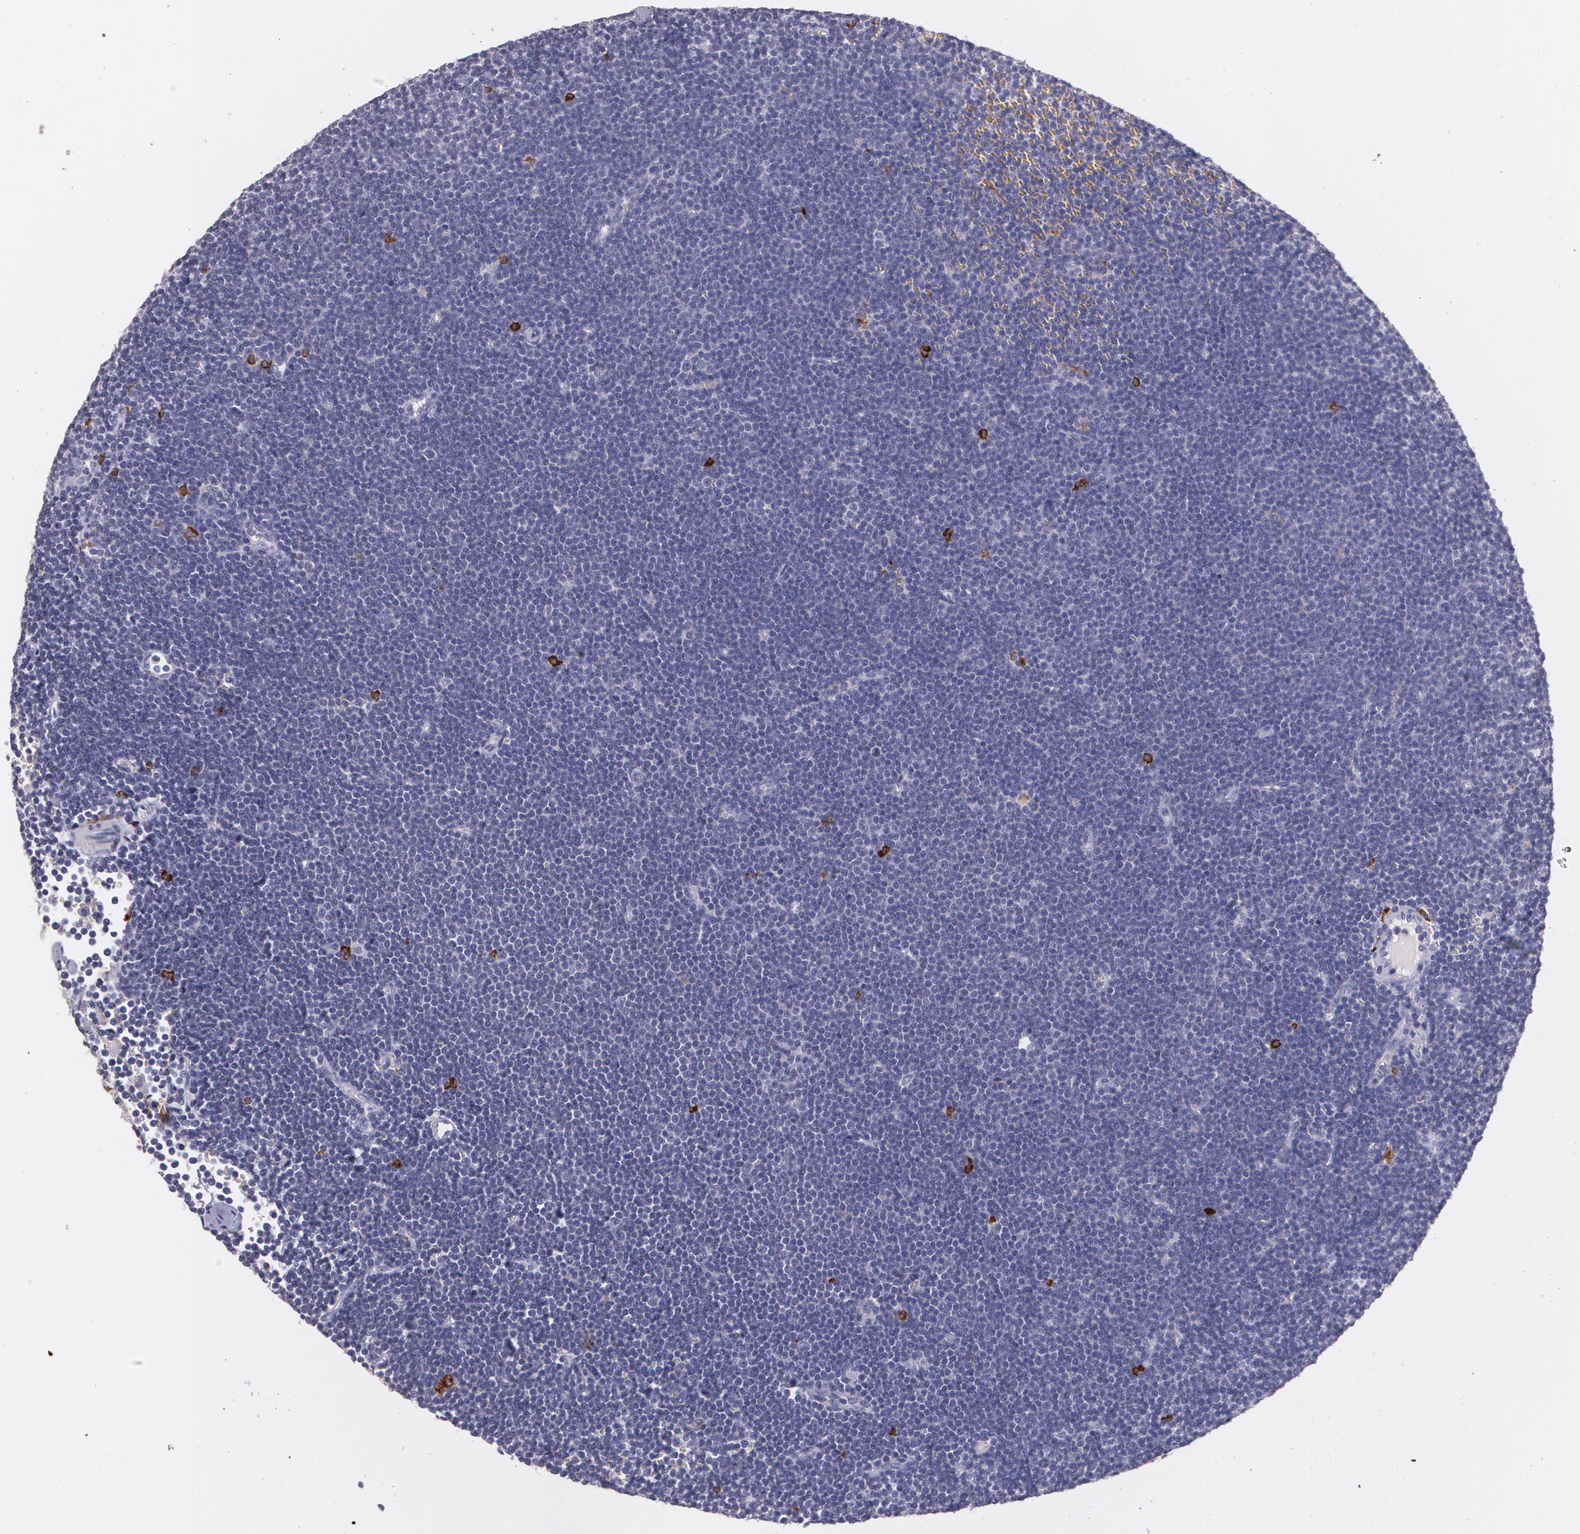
{"staining": {"intensity": "negative", "quantity": "none", "location": "none"}, "tissue": "lymphoma", "cell_type": "Tumor cells", "image_type": "cancer", "snomed": [{"axis": "morphology", "description": "Malignant lymphoma, non-Hodgkin's type, Low grade"}, {"axis": "topography", "description": "Lymph node"}], "caption": "DAB (3,3'-diaminobenzidine) immunohistochemical staining of human low-grade malignant lymphoma, non-Hodgkin's type shows no significant expression in tumor cells.", "gene": "RTN1", "patient": {"sex": "female", "age": 73}}